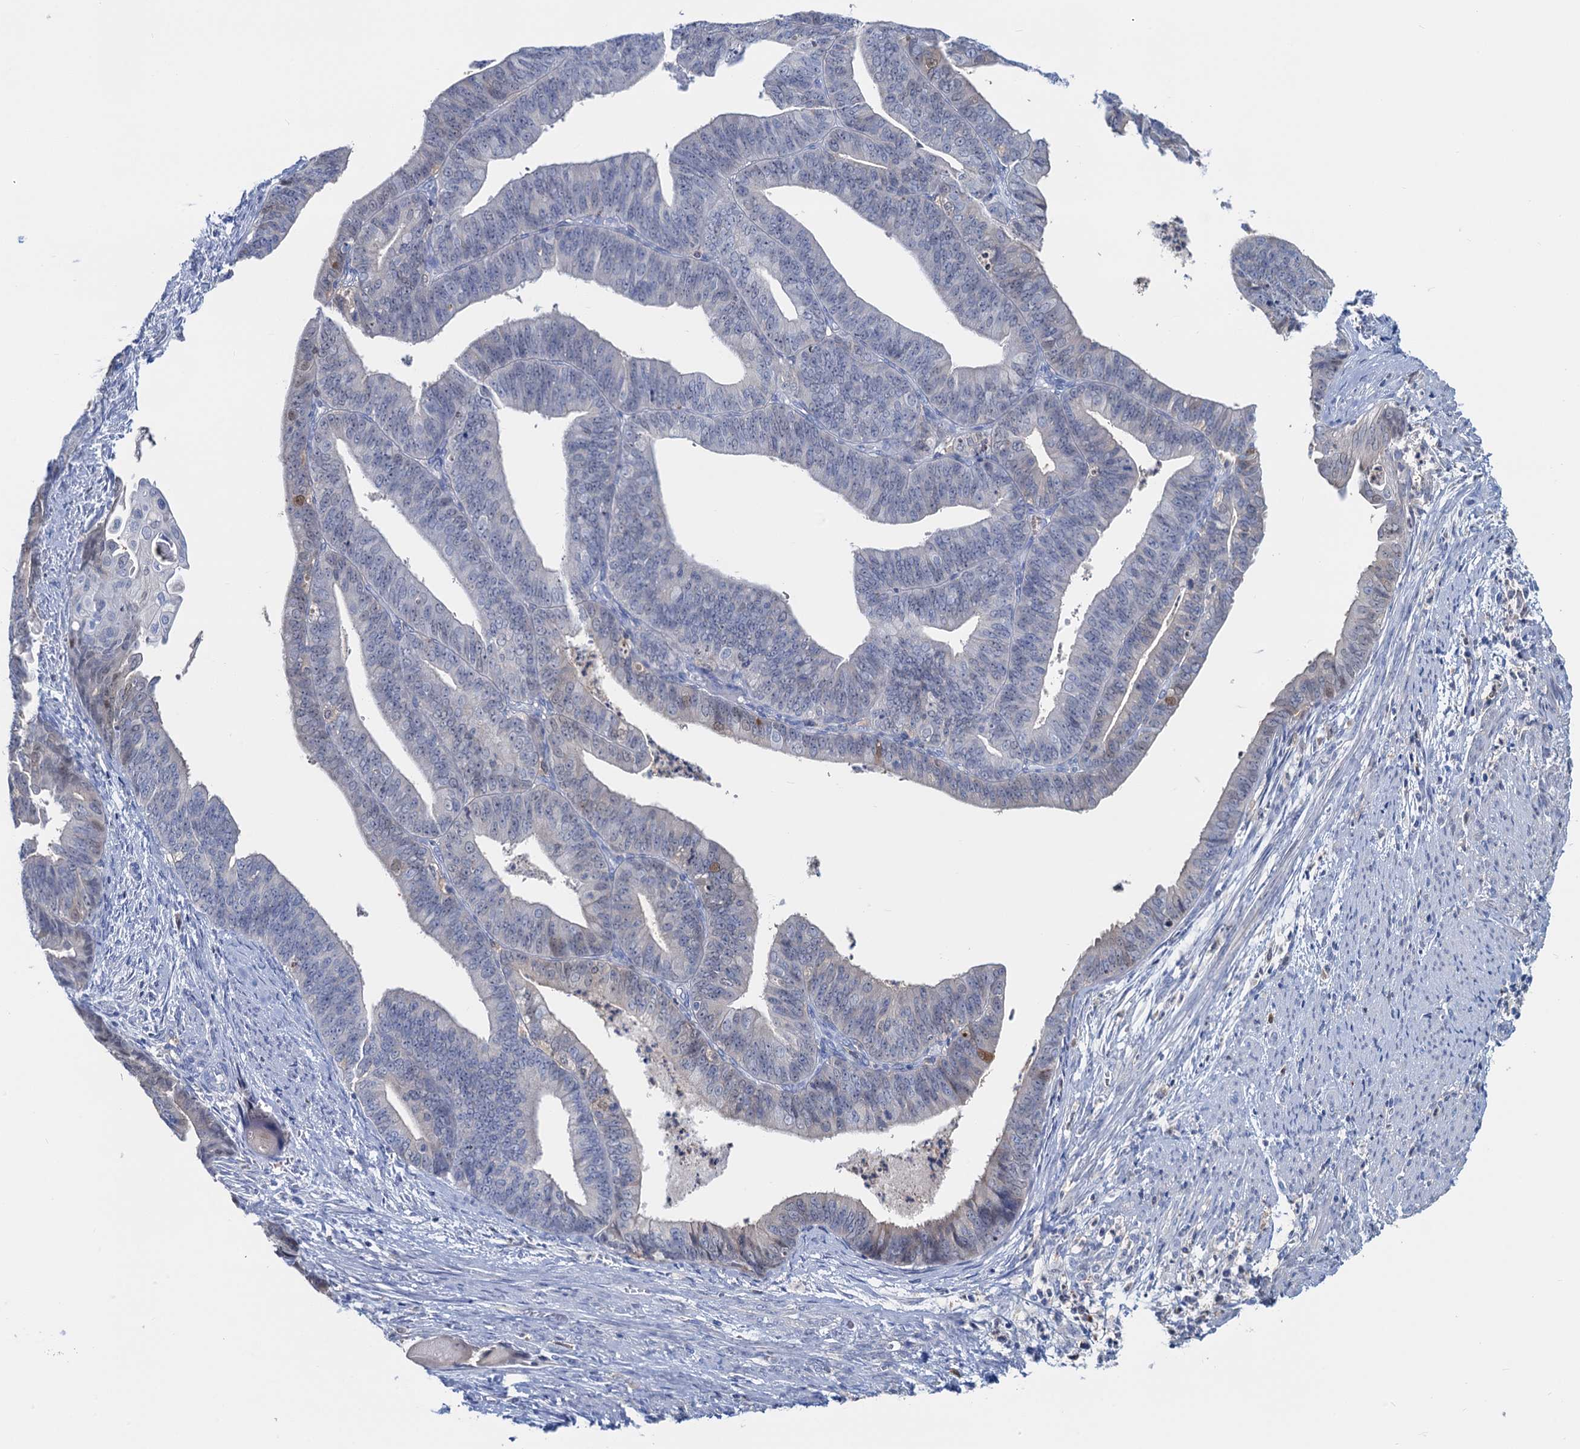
{"staining": {"intensity": "negative", "quantity": "none", "location": "none"}, "tissue": "endometrial cancer", "cell_type": "Tumor cells", "image_type": "cancer", "snomed": [{"axis": "morphology", "description": "Adenocarcinoma, NOS"}, {"axis": "topography", "description": "Endometrium"}], "caption": "A histopathology image of adenocarcinoma (endometrial) stained for a protein displays no brown staining in tumor cells.", "gene": "FAH", "patient": {"sex": "female", "age": 73}}